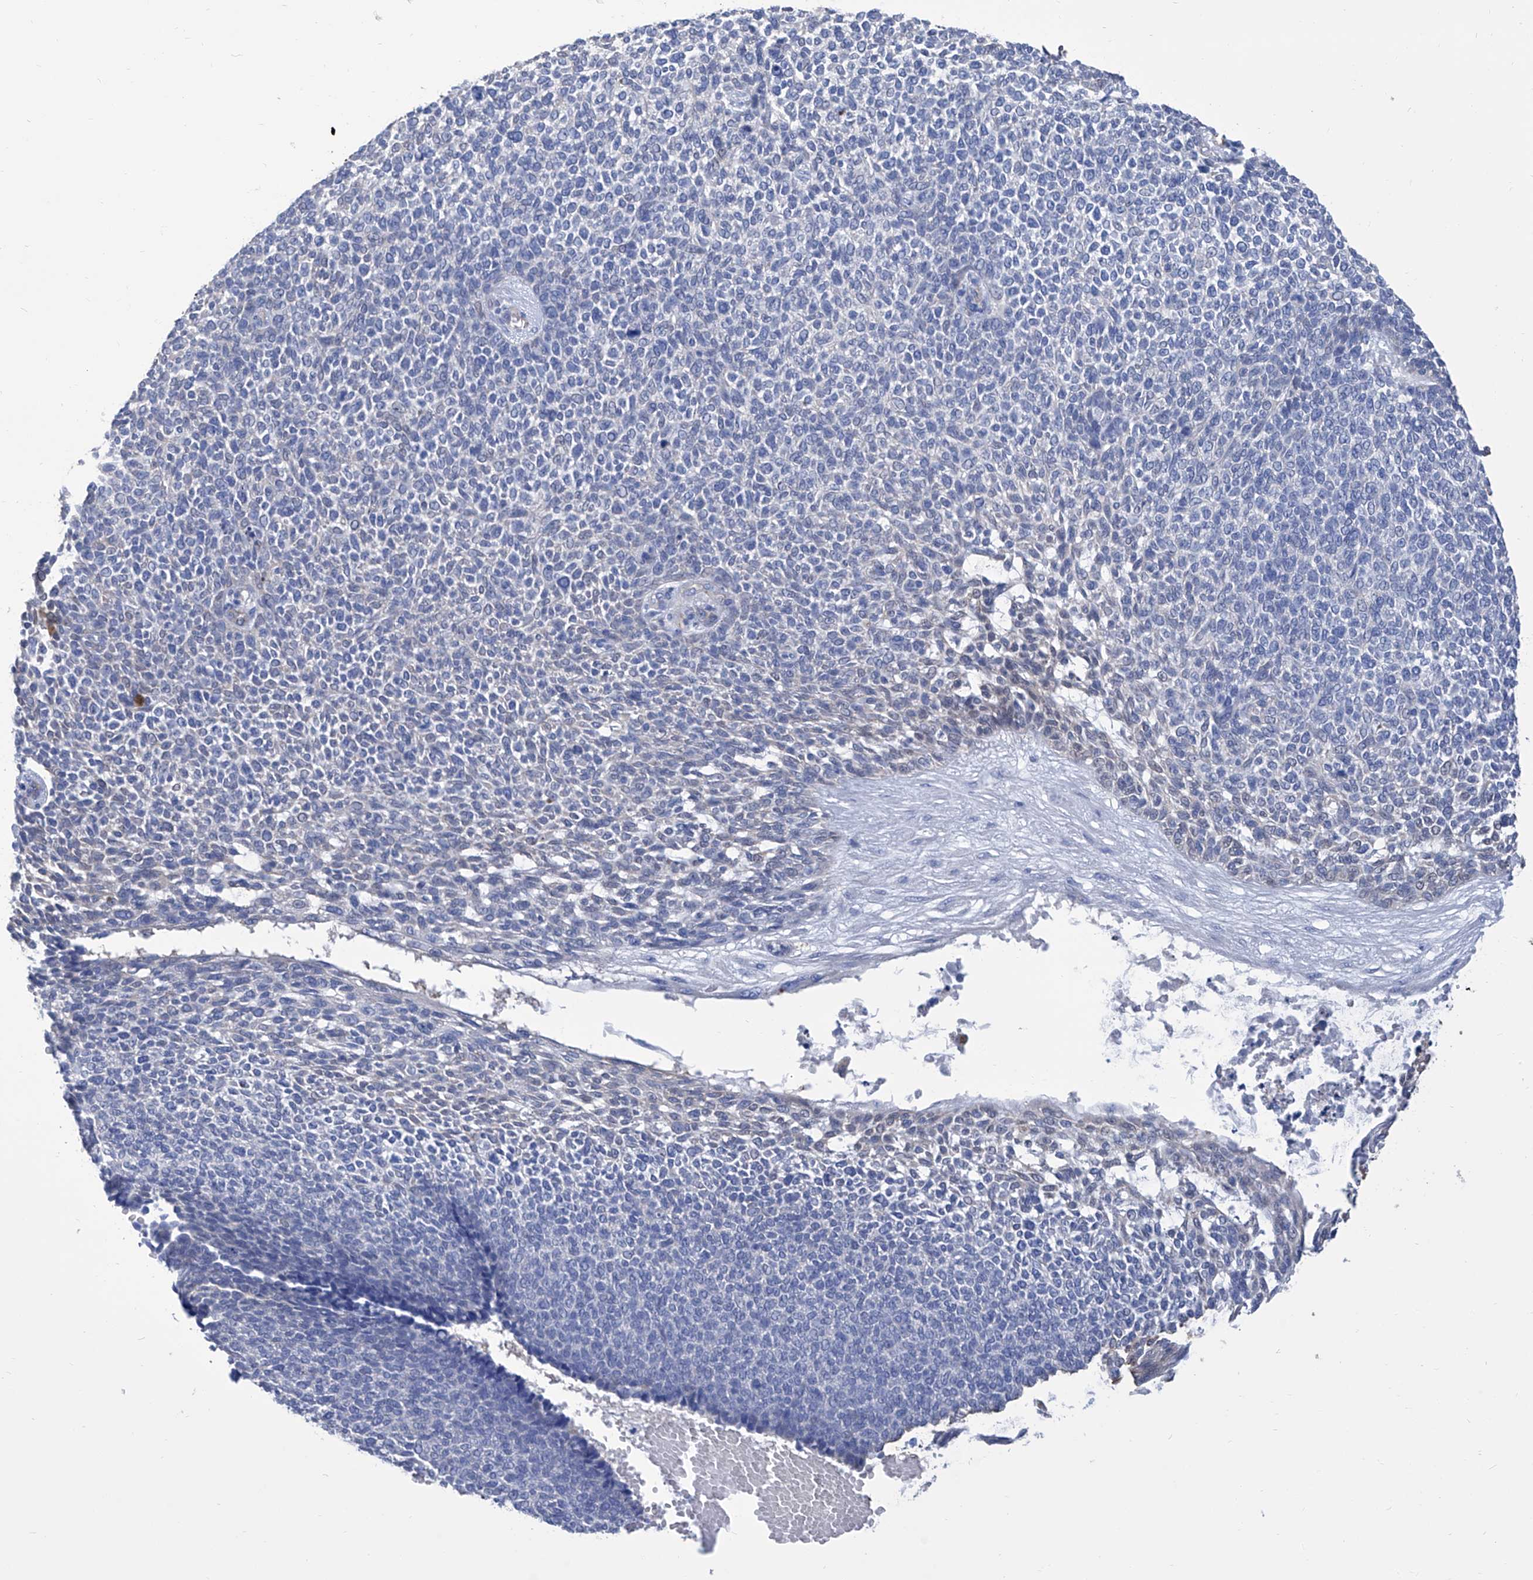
{"staining": {"intensity": "negative", "quantity": "none", "location": "none"}, "tissue": "skin cancer", "cell_type": "Tumor cells", "image_type": "cancer", "snomed": [{"axis": "morphology", "description": "Basal cell carcinoma"}, {"axis": "topography", "description": "Skin"}], "caption": "An immunohistochemistry (IHC) image of basal cell carcinoma (skin) is shown. There is no staining in tumor cells of basal cell carcinoma (skin).", "gene": "SMS", "patient": {"sex": "female", "age": 84}}